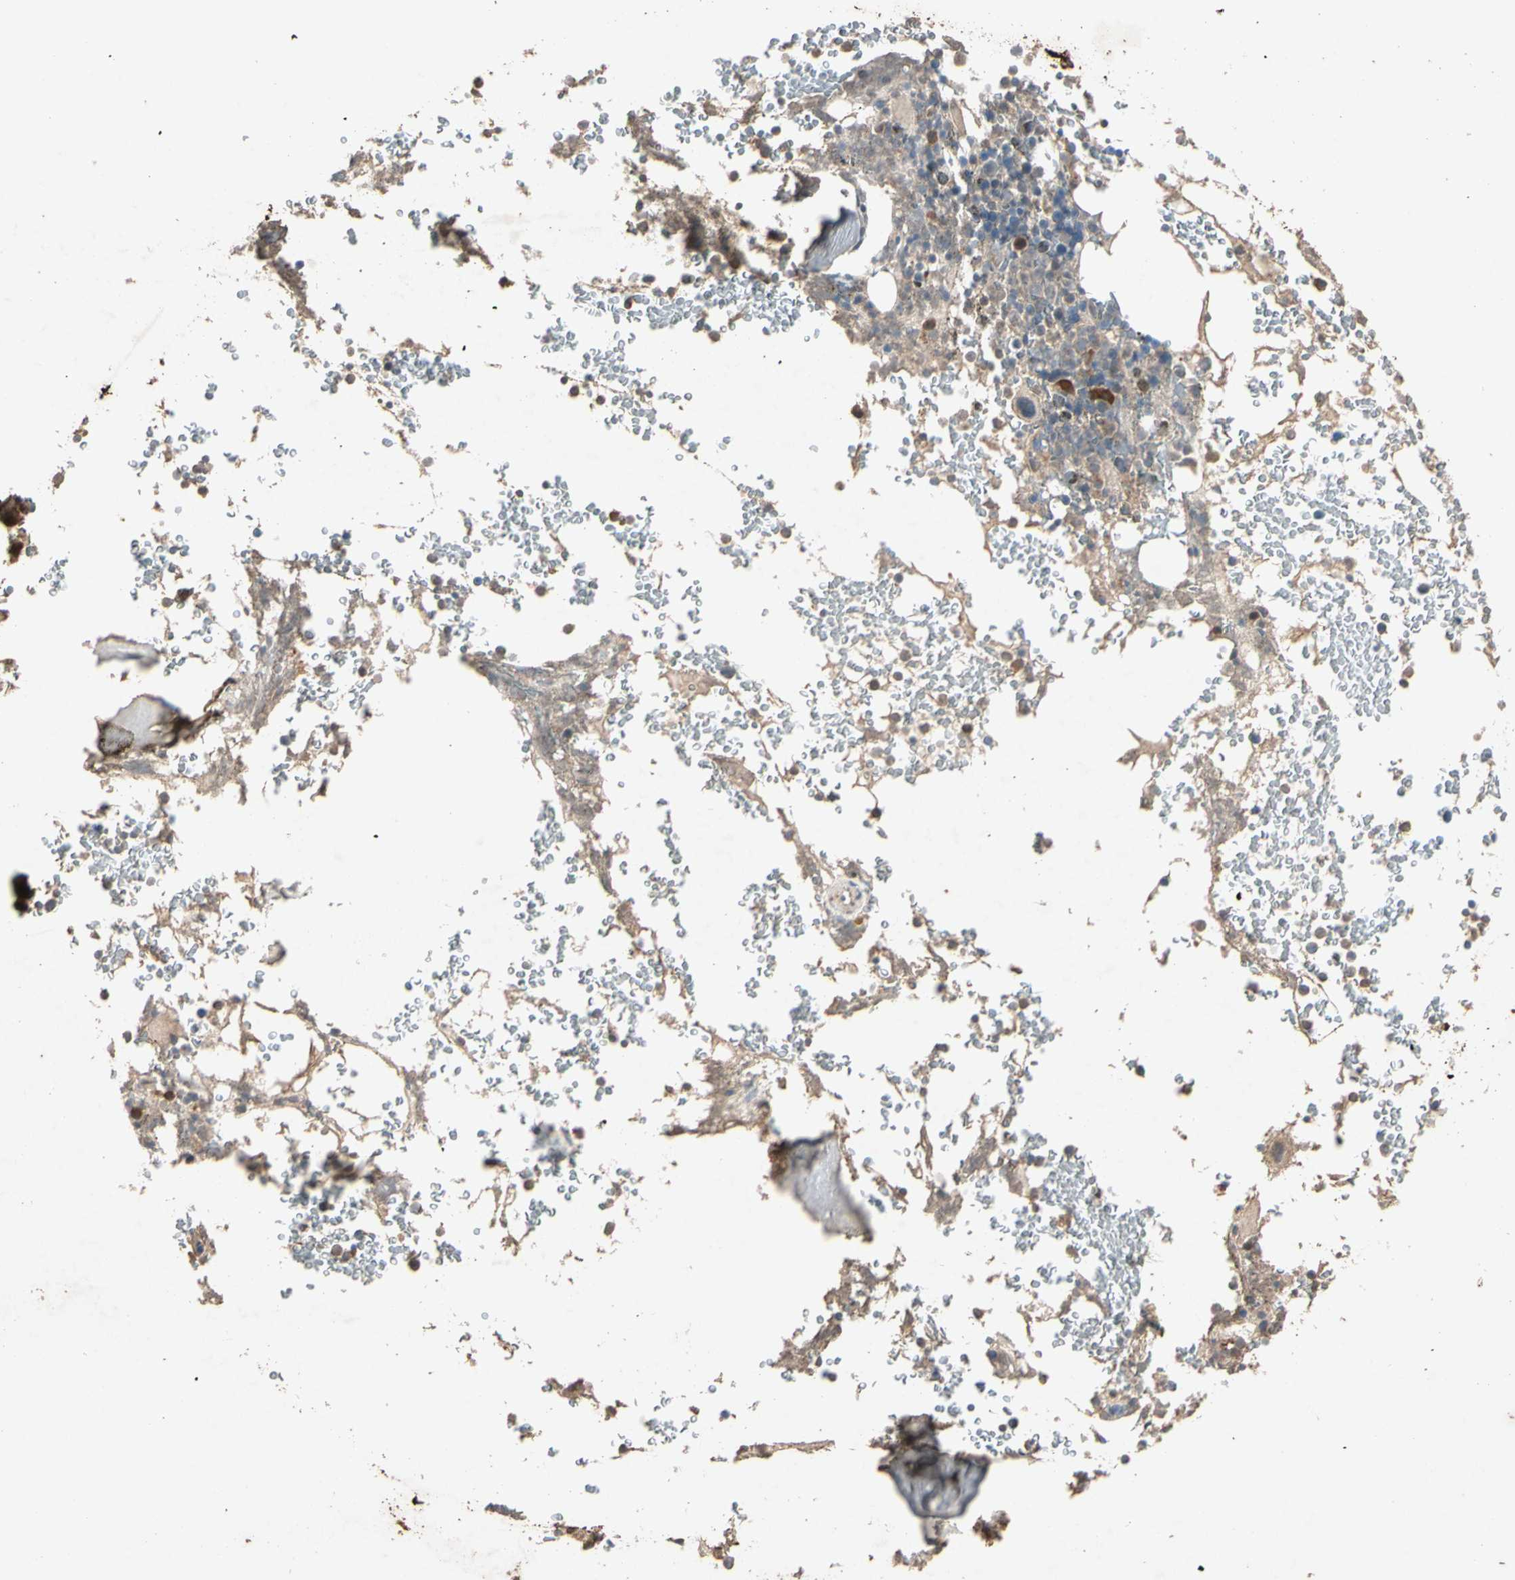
{"staining": {"intensity": "moderate", "quantity": "25%-75%", "location": "cytoplasmic/membranous"}, "tissue": "bone marrow", "cell_type": "Hematopoietic cells", "image_type": "normal", "snomed": [{"axis": "morphology", "description": "Normal tissue, NOS"}, {"axis": "topography", "description": "Bone marrow"}], "caption": "Protein expression analysis of unremarkable human bone marrow reveals moderate cytoplasmic/membranous expression in approximately 25%-75% of hematopoietic cells. (DAB (3,3'-diaminobenzidine) = brown stain, brightfield microscopy at high magnification).", "gene": "GPLD1", "patient": {"sex": "female", "age": 66}}